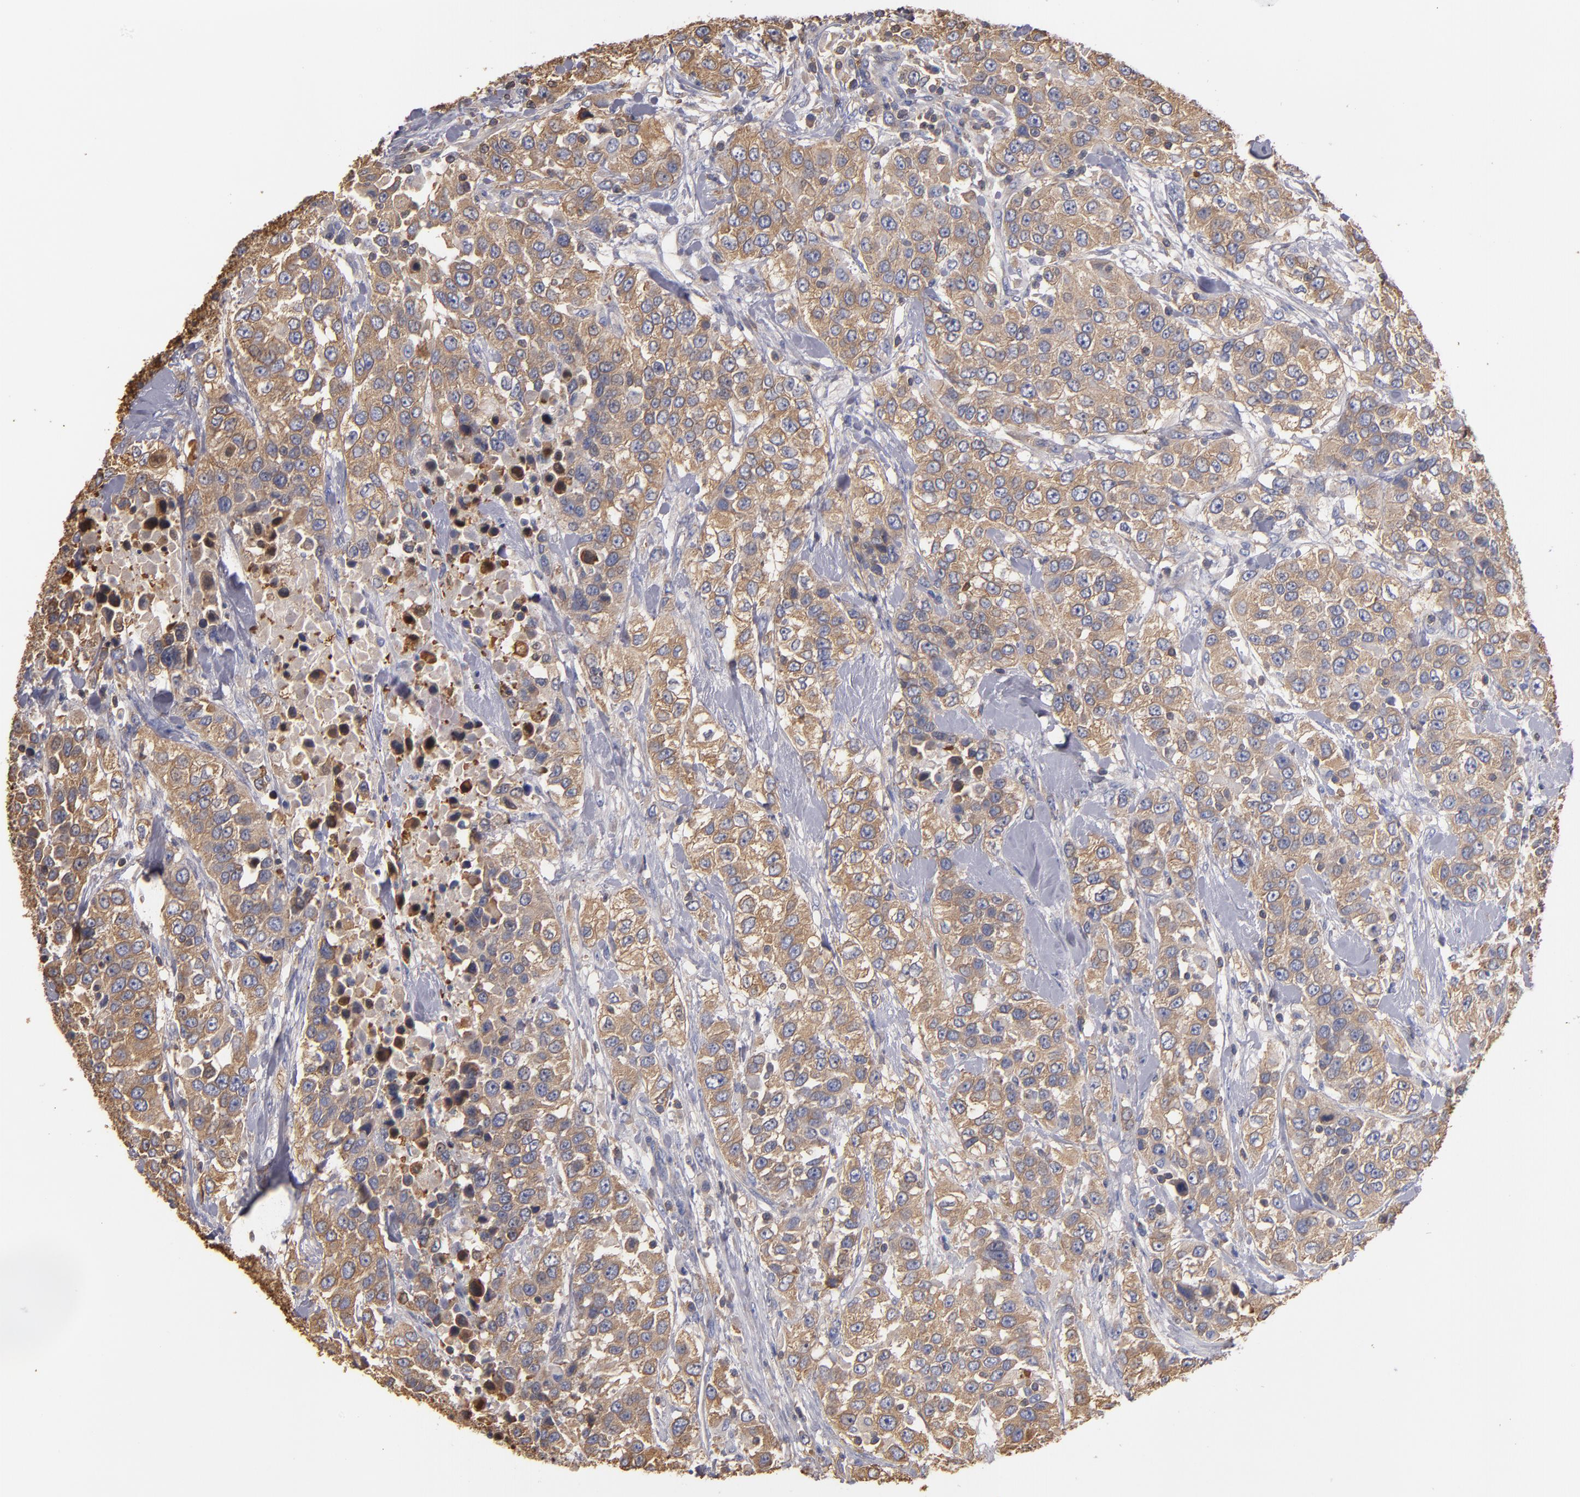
{"staining": {"intensity": "moderate", "quantity": ">75%", "location": "cytoplasmic/membranous"}, "tissue": "urothelial cancer", "cell_type": "Tumor cells", "image_type": "cancer", "snomed": [{"axis": "morphology", "description": "Urothelial carcinoma, High grade"}, {"axis": "topography", "description": "Urinary bladder"}], "caption": "Urothelial cancer tissue displays moderate cytoplasmic/membranous staining in about >75% of tumor cells The staining was performed using DAB (3,3'-diaminobenzidine), with brown indicating positive protein expression. Nuclei are stained blue with hematoxylin.", "gene": "ESYT2", "patient": {"sex": "female", "age": 80}}